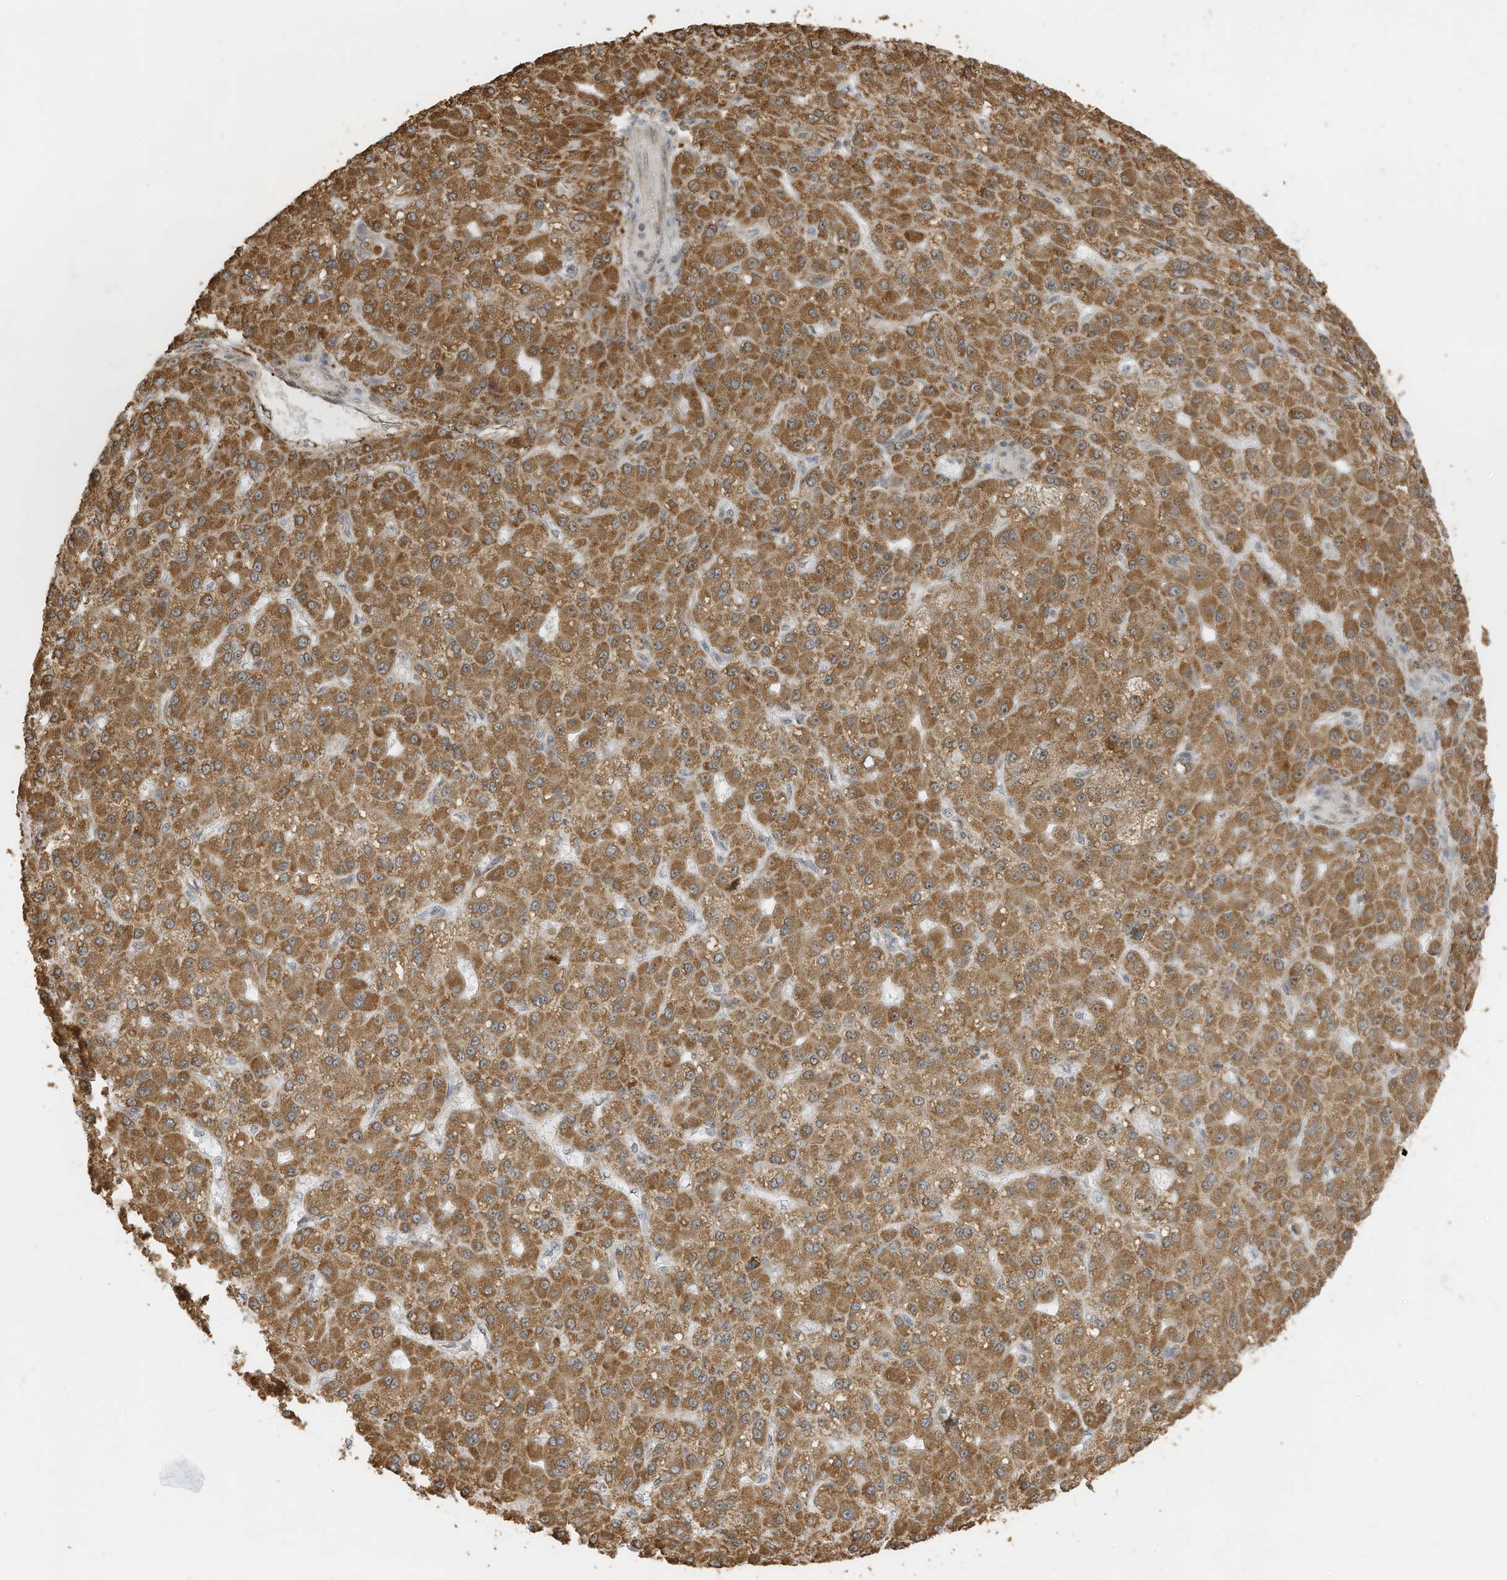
{"staining": {"intensity": "moderate", "quantity": ">75%", "location": "cytoplasmic/membranous"}, "tissue": "liver cancer", "cell_type": "Tumor cells", "image_type": "cancer", "snomed": [{"axis": "morphology", "description": "Carcinoma, Hepatocellular, NOS"}, {"axis": "topography", "description": "Liver"}], "caption": "High-magnification brightfield microscopy of liver hepatocellular carcinoma stained with DAB (3,3'-diaminobenzidine) (brown) and counterstained with hematoxylin (blue). tumor cells exhibit moderate cytoplasmic/membranous staining is seen in approximately>75% of cells.", "gene": "ERLEC1", "patient": {"sex": "male", "age": 67}}